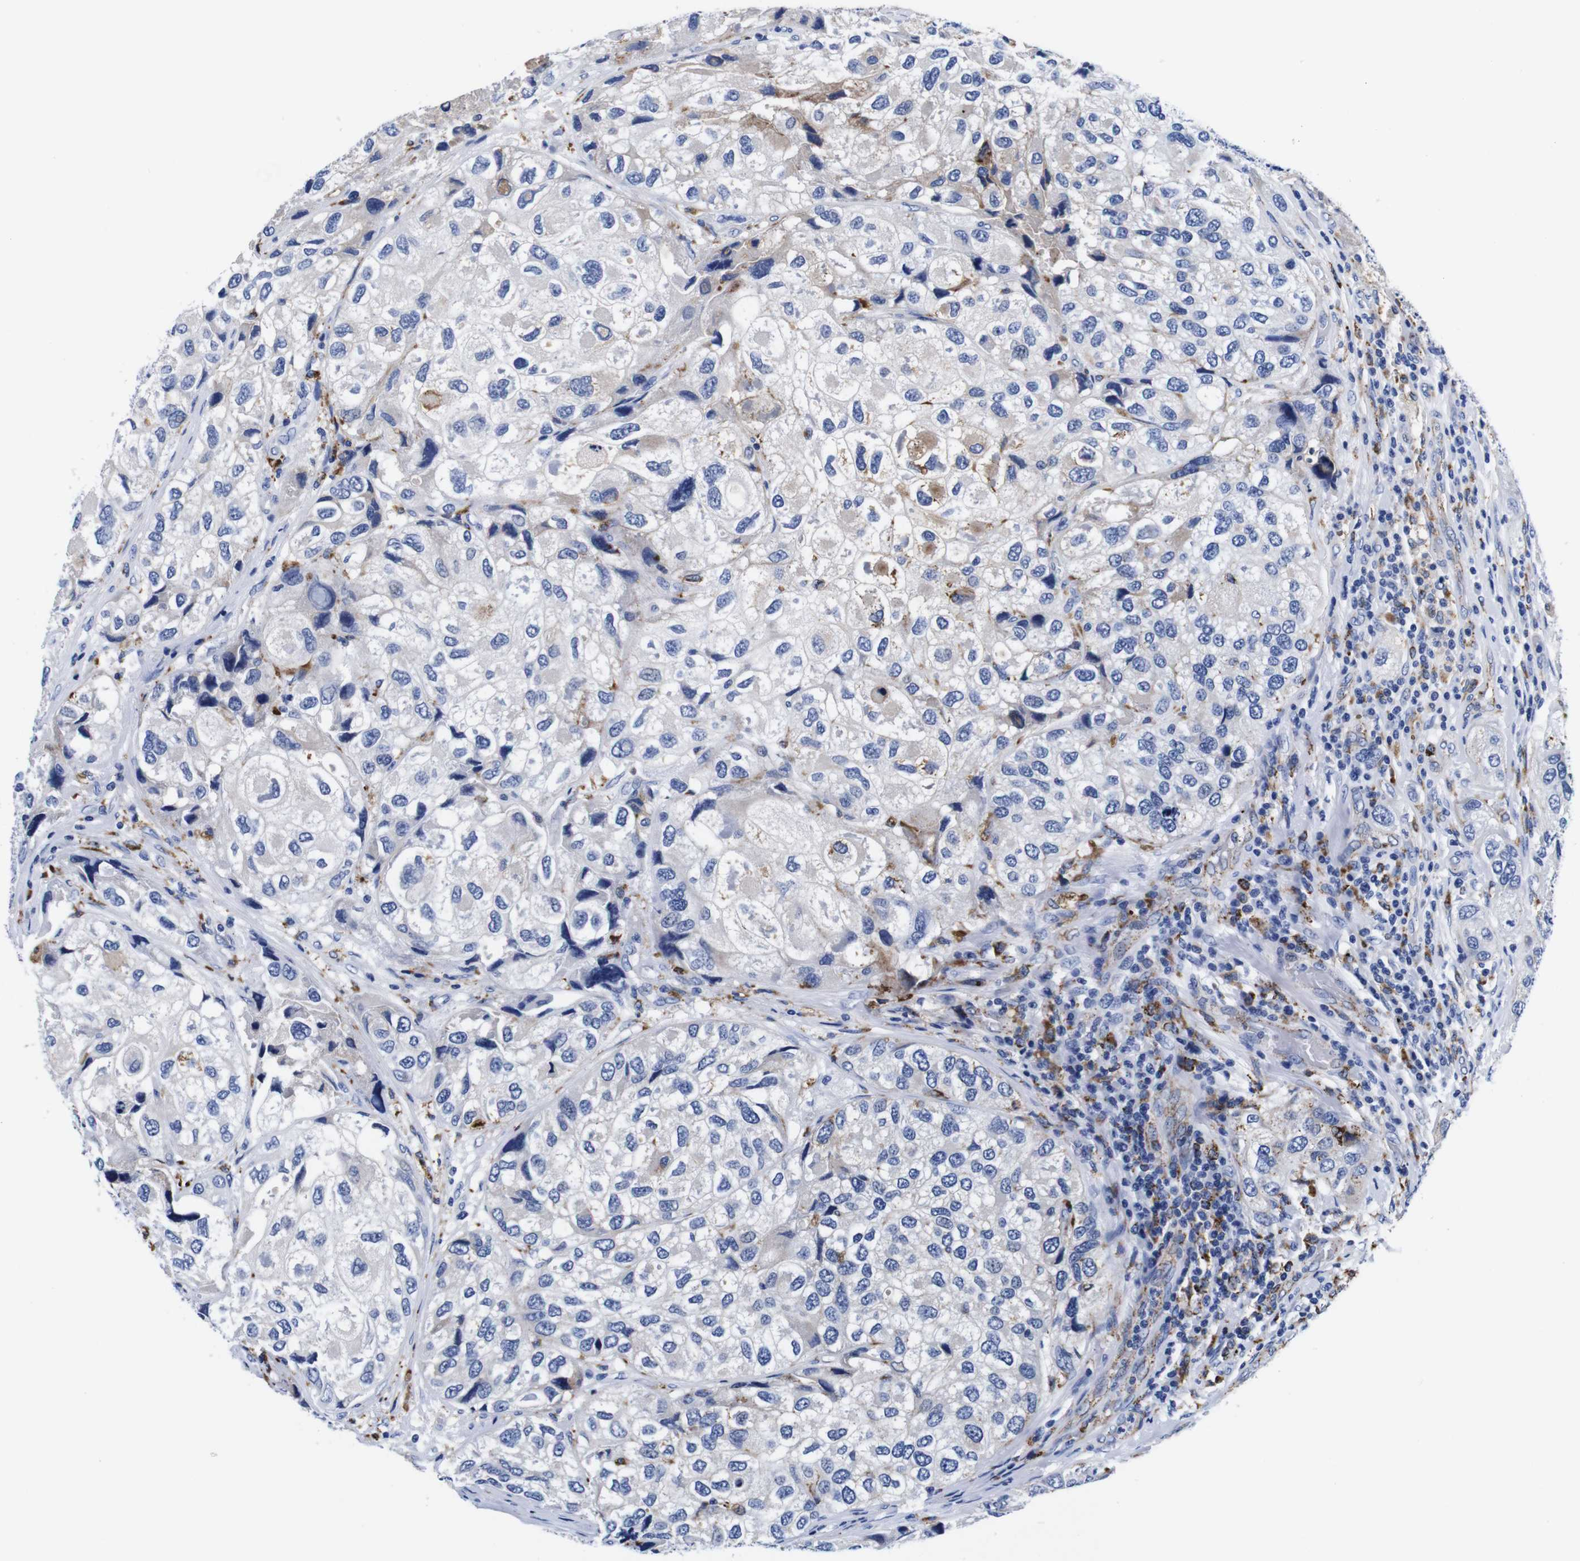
{"staining": {"intensity": "negative", "quantity": "none", "location": "none"}, "tissue": "urothelial cancer", "cell_type": "Tumor cells", "image_type": "cancer", "snomed": [{"axis": "morphology", "description": "Urothelial carcinoma, High grade"}, {"axis": "topography", "description": "Urinary bladder"}], "caption": "Human urothelial cancer stained for a protein using IHC exhibits no expression in tumor cells.", "gene": "HLA-DMB", "patient": {"sex": "female", "age": 64}}